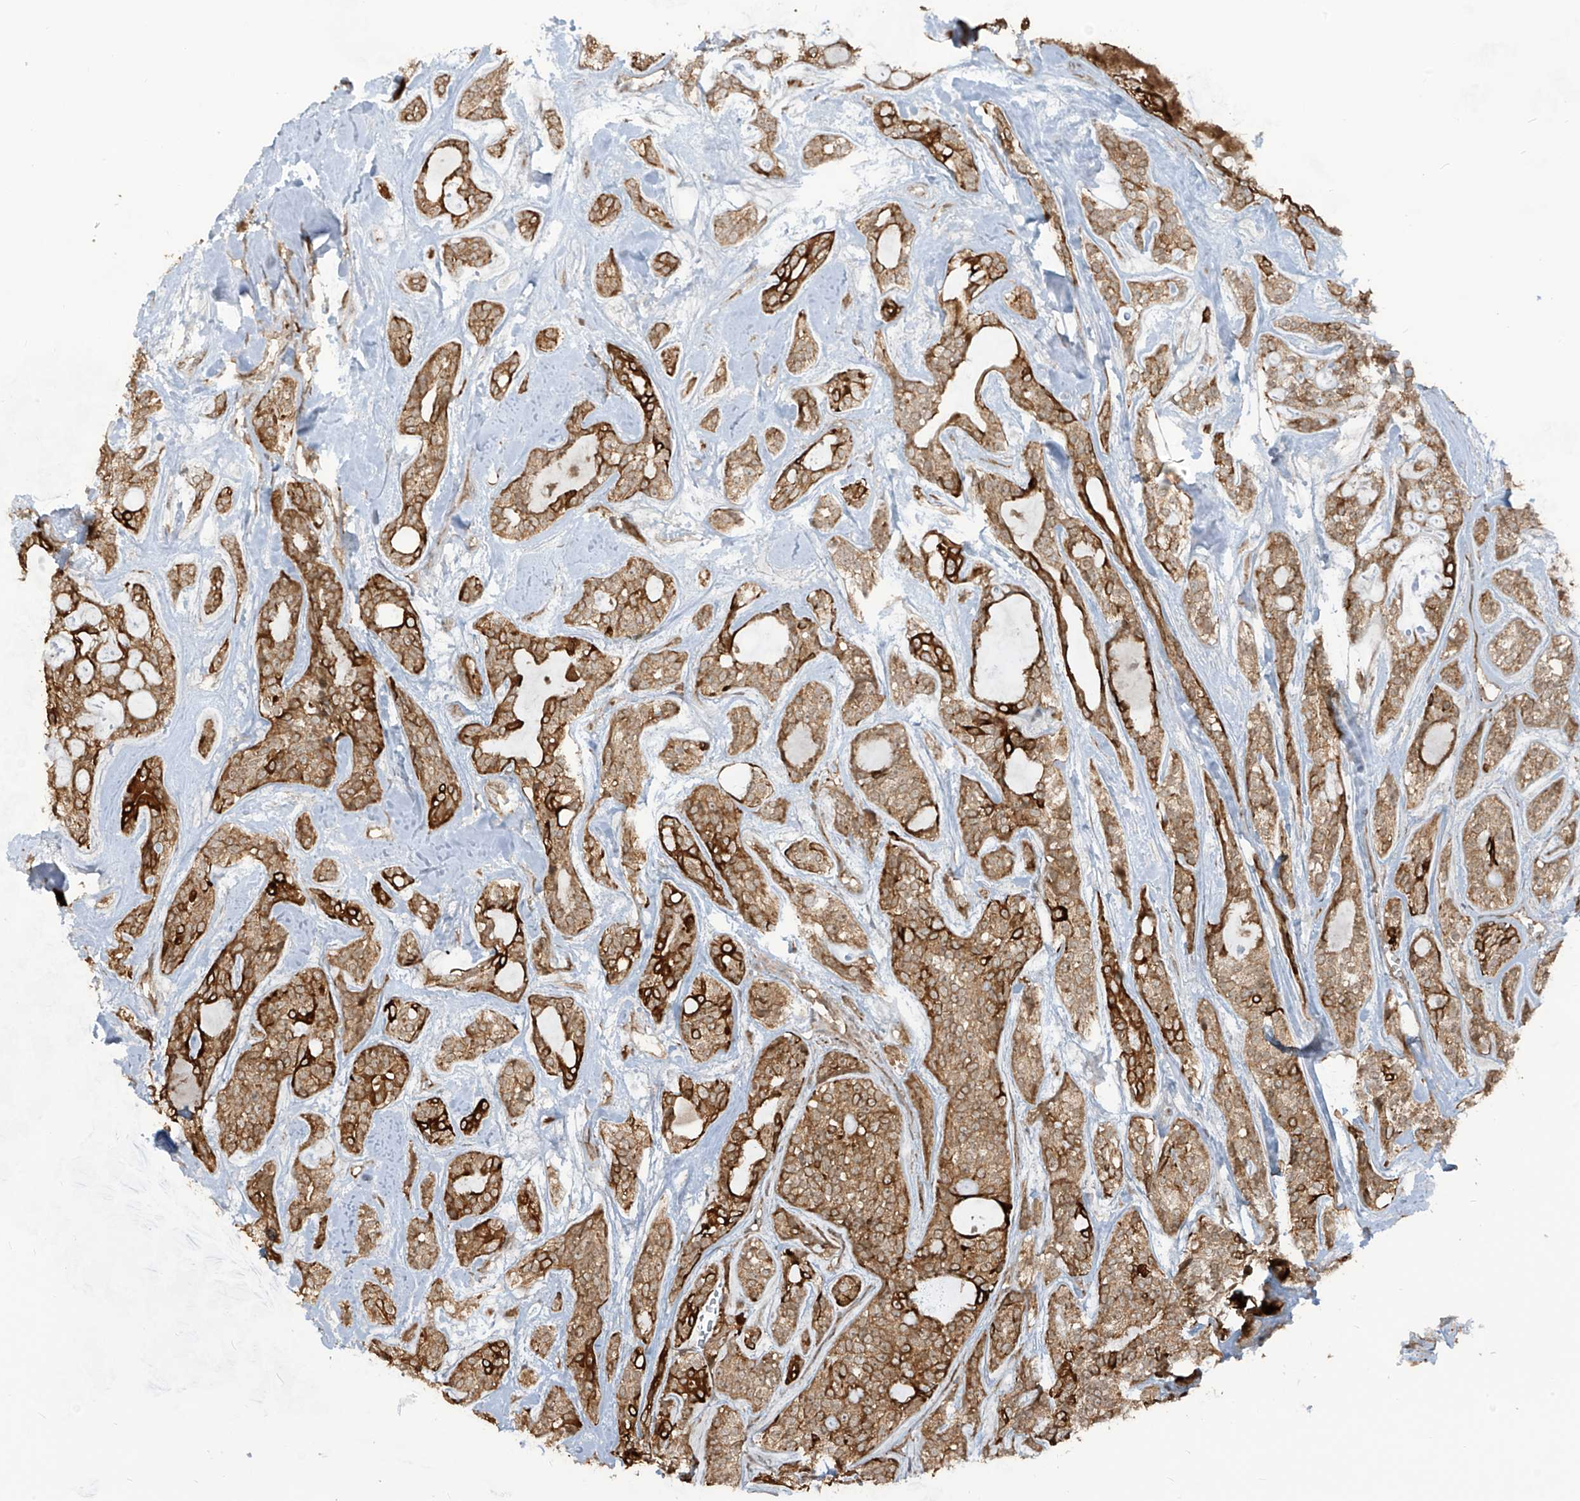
{"staining": {"intensity": "moderate", "quantity": ">75%", "location": "cytoplasmic/membranous"}, "tissue": "head and neck cancer", "cell_type": "Tumor cells", "image_type": "cancer", "snomed": [{"axis": "morphology", "description": "Adenocarcinoma, NOS"}, {"axis": "topography", "description": "Head-Neck"}], "caption": "A high-resolution micrograph shows immunohistochemistry staining of head and neck adenocarcinoma, which exhibits moderate cytoplasmic/membranous staining in approximately >75% of tumor cells. Nuclei are stained in blue.", "gene": "TRIM67", "patient": {"sex": "male", "age": 66}}